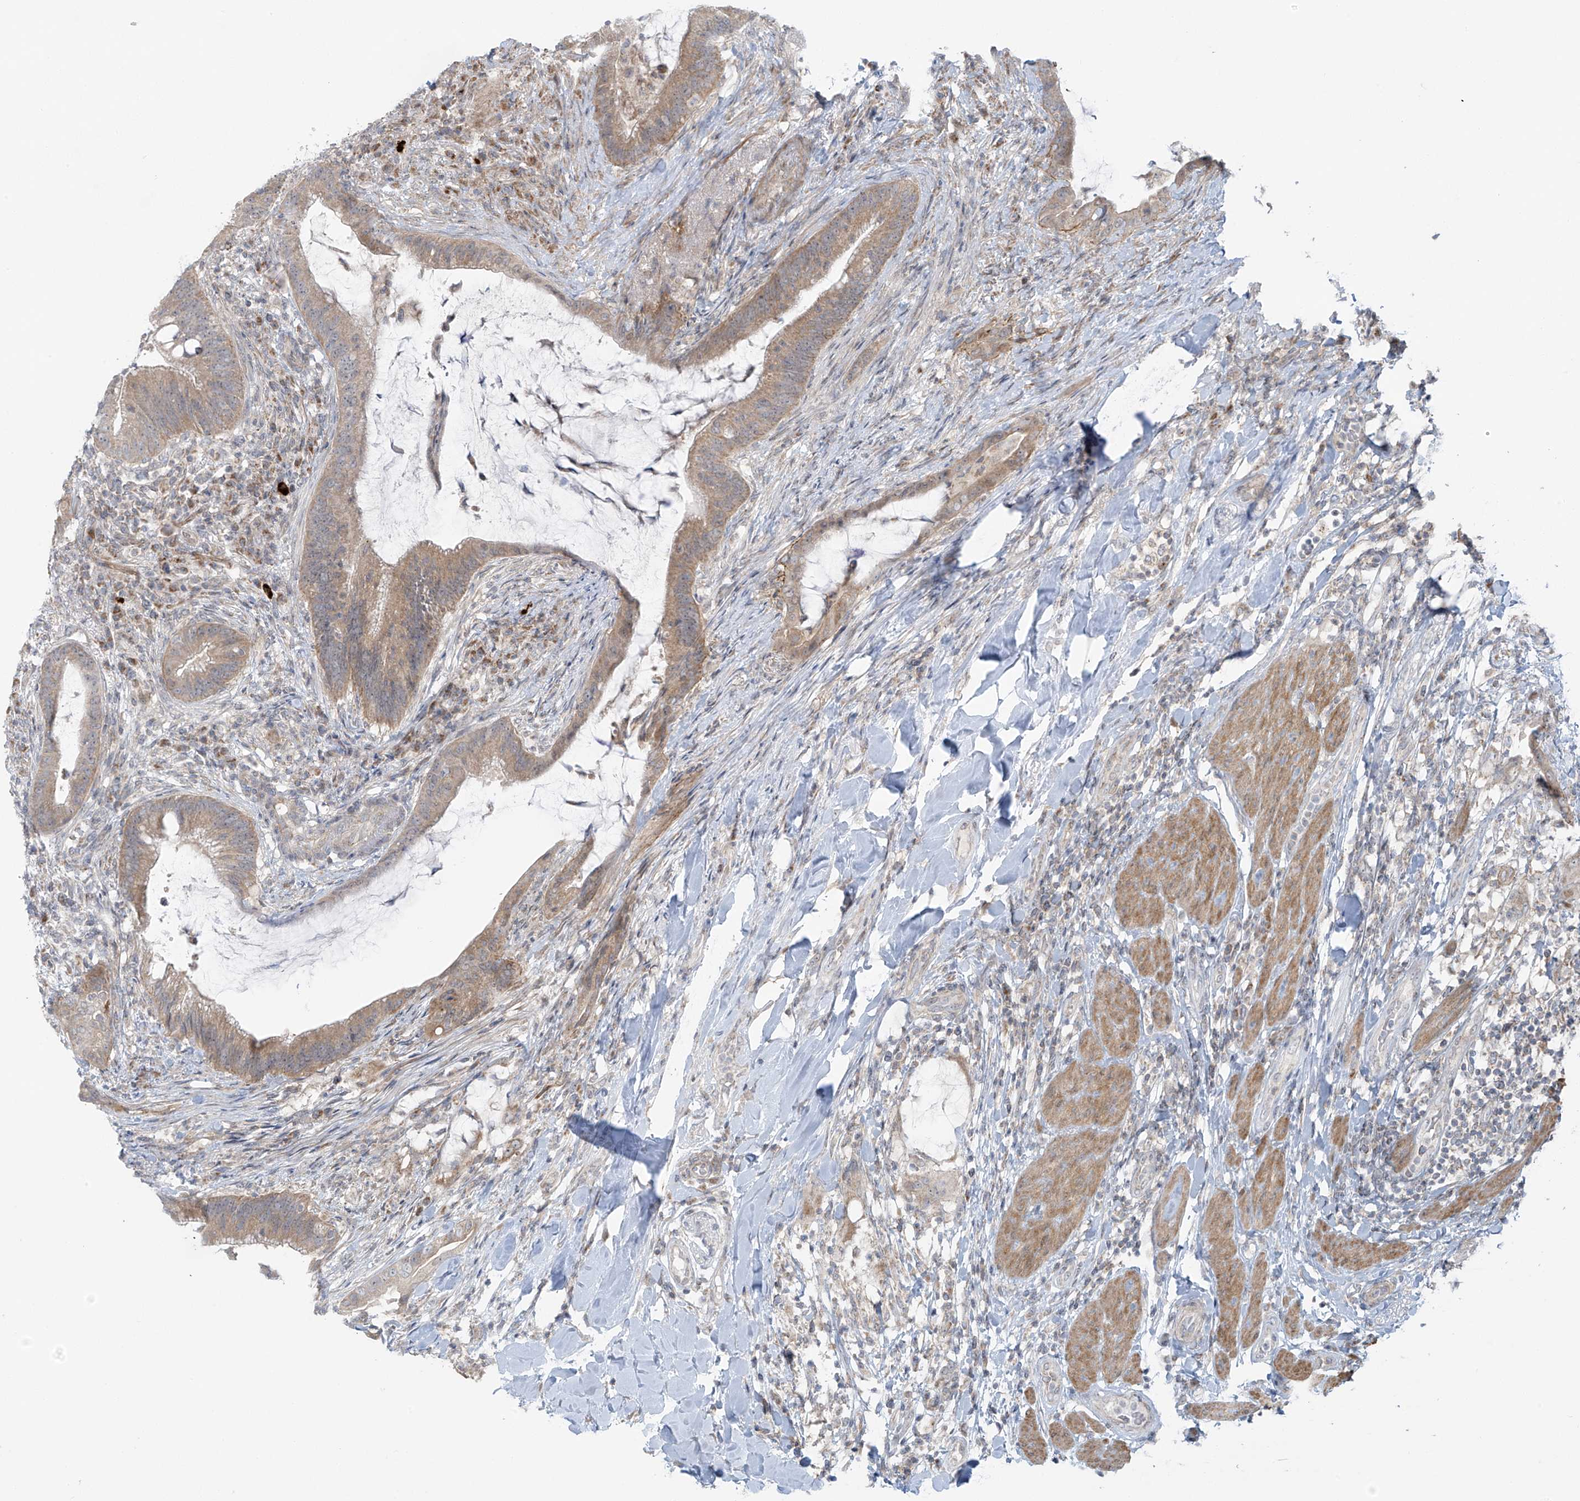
{"staining": {"intensity": "weak", "quantity": ">75%", "location": "cytoplasmic/membranous"}, "tissue": "colorectal cancer", "cell_type": "Tumor cells", "image_type": "cancer", "snomed": [{"axis": "morphology", "description": "Adenocarcinoma, NOS"}, {"axis": "topography", "description": "Colon"}], "caption": "A high-resolution micrograph shows immunohistochemistry (IHC) staining of adenocarcinoma (colorectal), which demonstrates weak cytoplasmic/membranous expression in approximately >75% of tumor cells.", "gene": "HDDC2", "patient": {"sex": "female", "age": 66}}